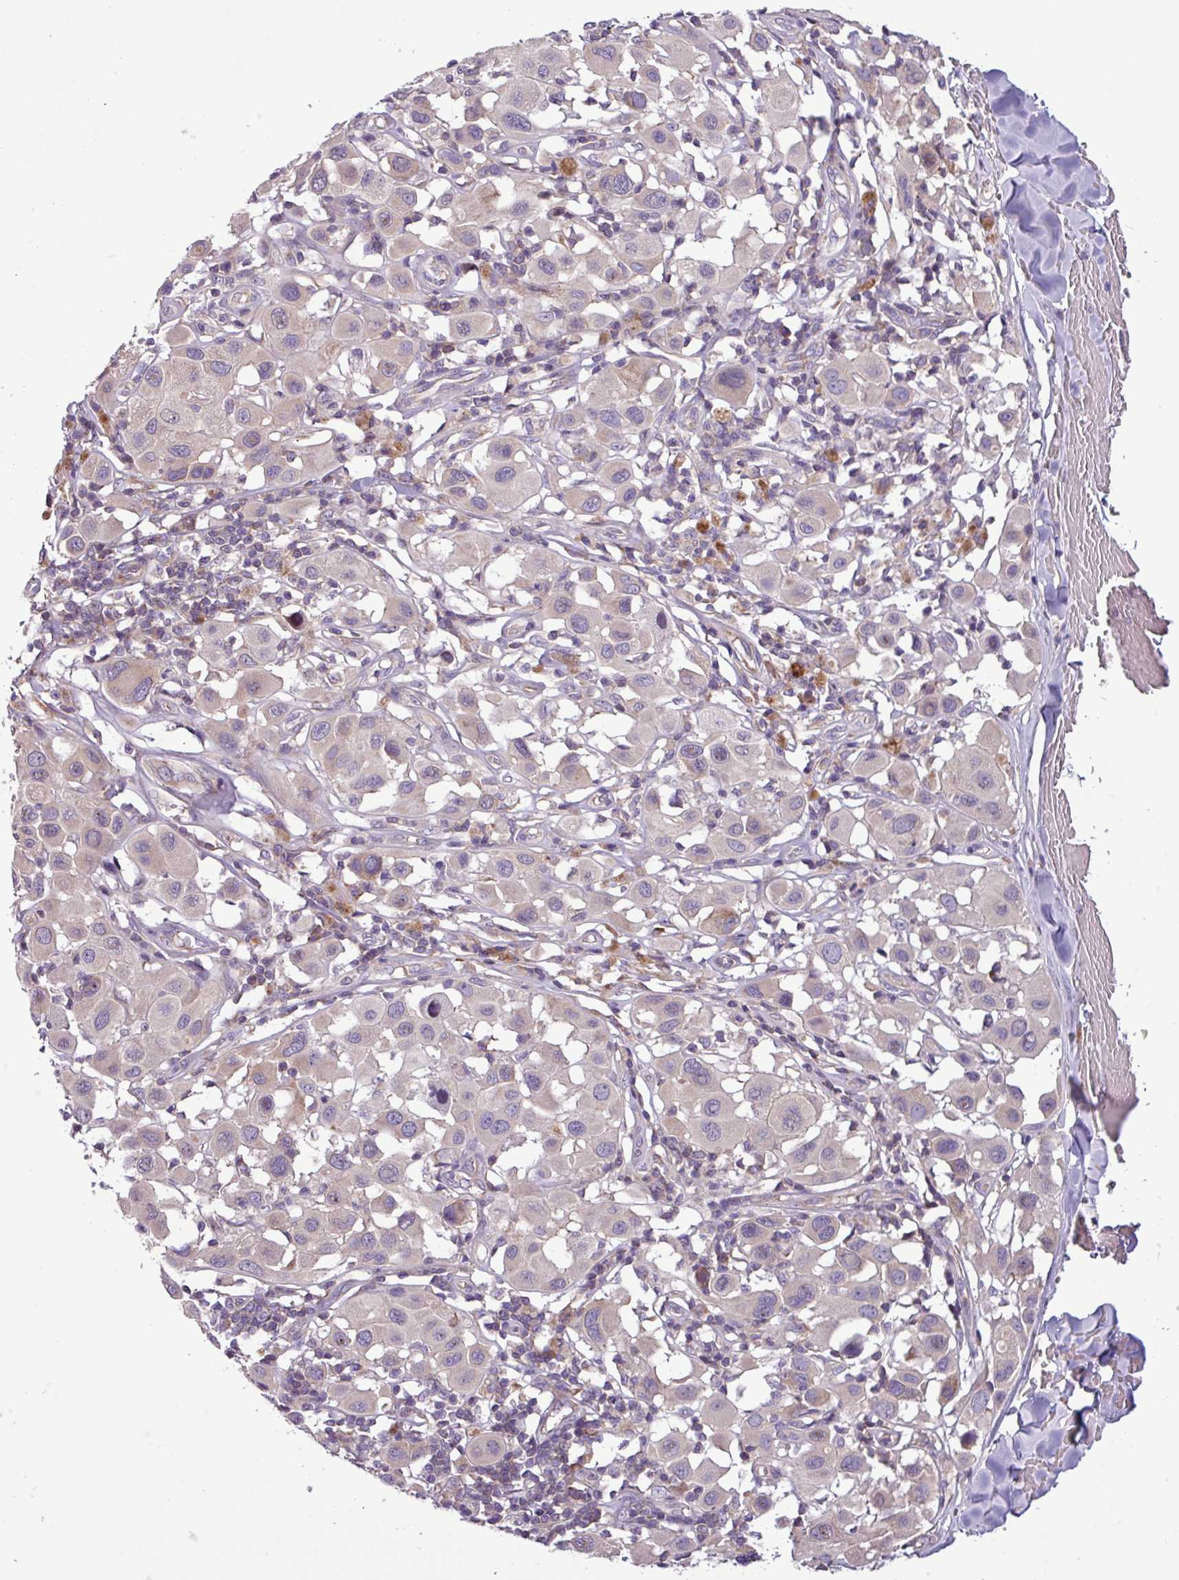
{"staining": {"intensity": "negative", "quantity": "none", "location": "none"}, "tissue": "melanoma", "cell_type": "Tumor cells", "image_type": "cancer", "snomed": [{"axis": "morphology", "description": "Malignant melanoma, Metastatic site"}, {"axis": "topography", "description": "Skin"}], "caption": "Malignant melanoma (metastatic site) was stained to show a protein in brown. There is no significant expression in tumor cells. (DAB immunohistochemistry (IHC) visualized using brightfield microscopy, high magnification).", "gene": "MROH2A", "patient": {"sex": "male", "age": 41}}